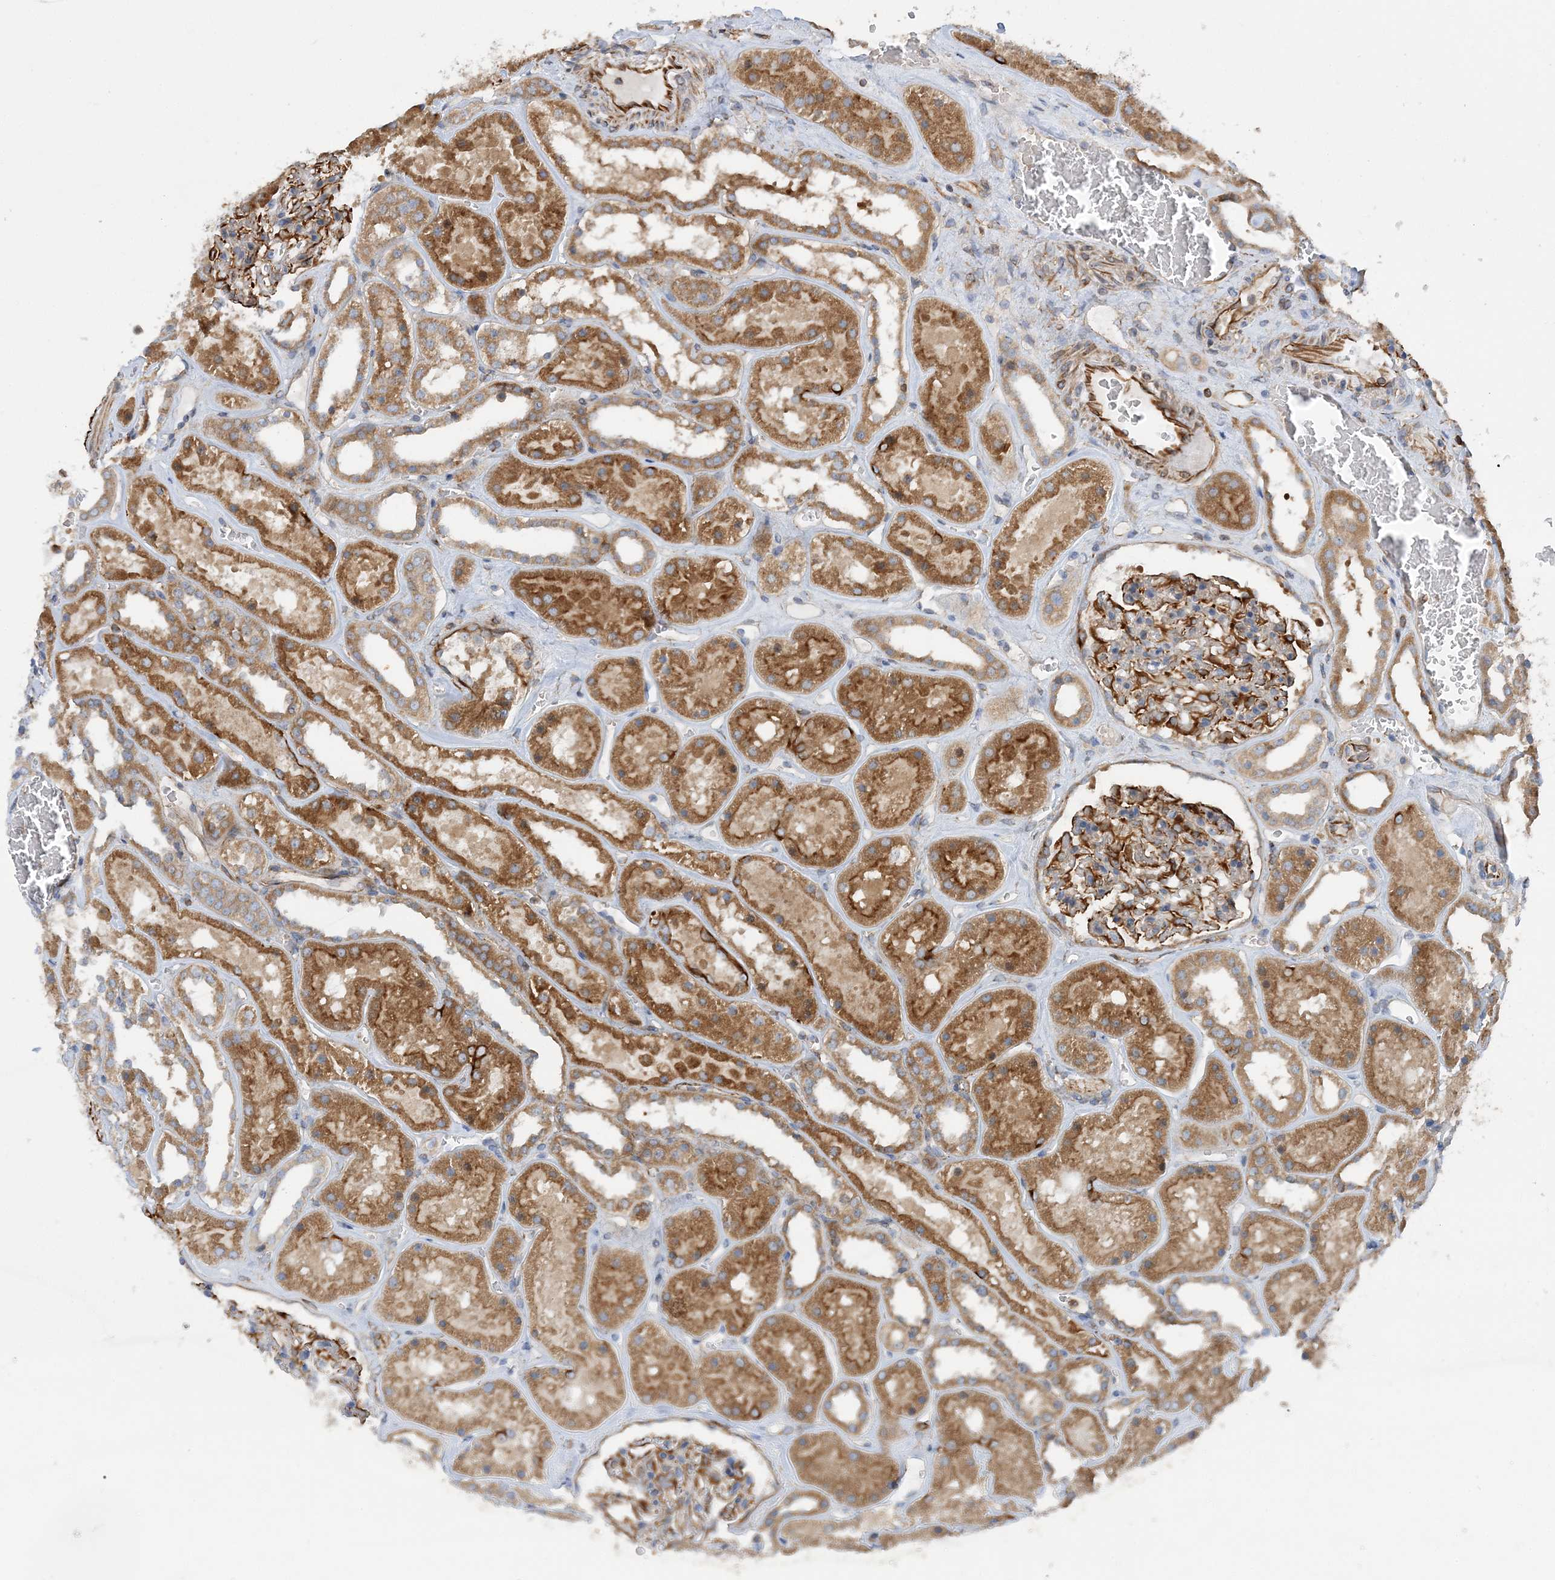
{"staining": {"intensity": "strong", "quantity": "<25%", "location": "cytoplasmic/membranous"}, "tissue": "kidney", "cell_type": "Cells in glomeruli", "image_type": "normal", "snomed": [{"axis": "morphology", "description": "Normal tissue, NOS"}, {"axis": "topography", "description": "Kidney"}], "caption": "Brown immunohistochemical staining in normal kidney shows strong cytoplasmic/membranous positivity in approximately <25% of cells in glomeruli.", "gene": "FAM114A2", "patient": {"sex": "female", "age": 41}}